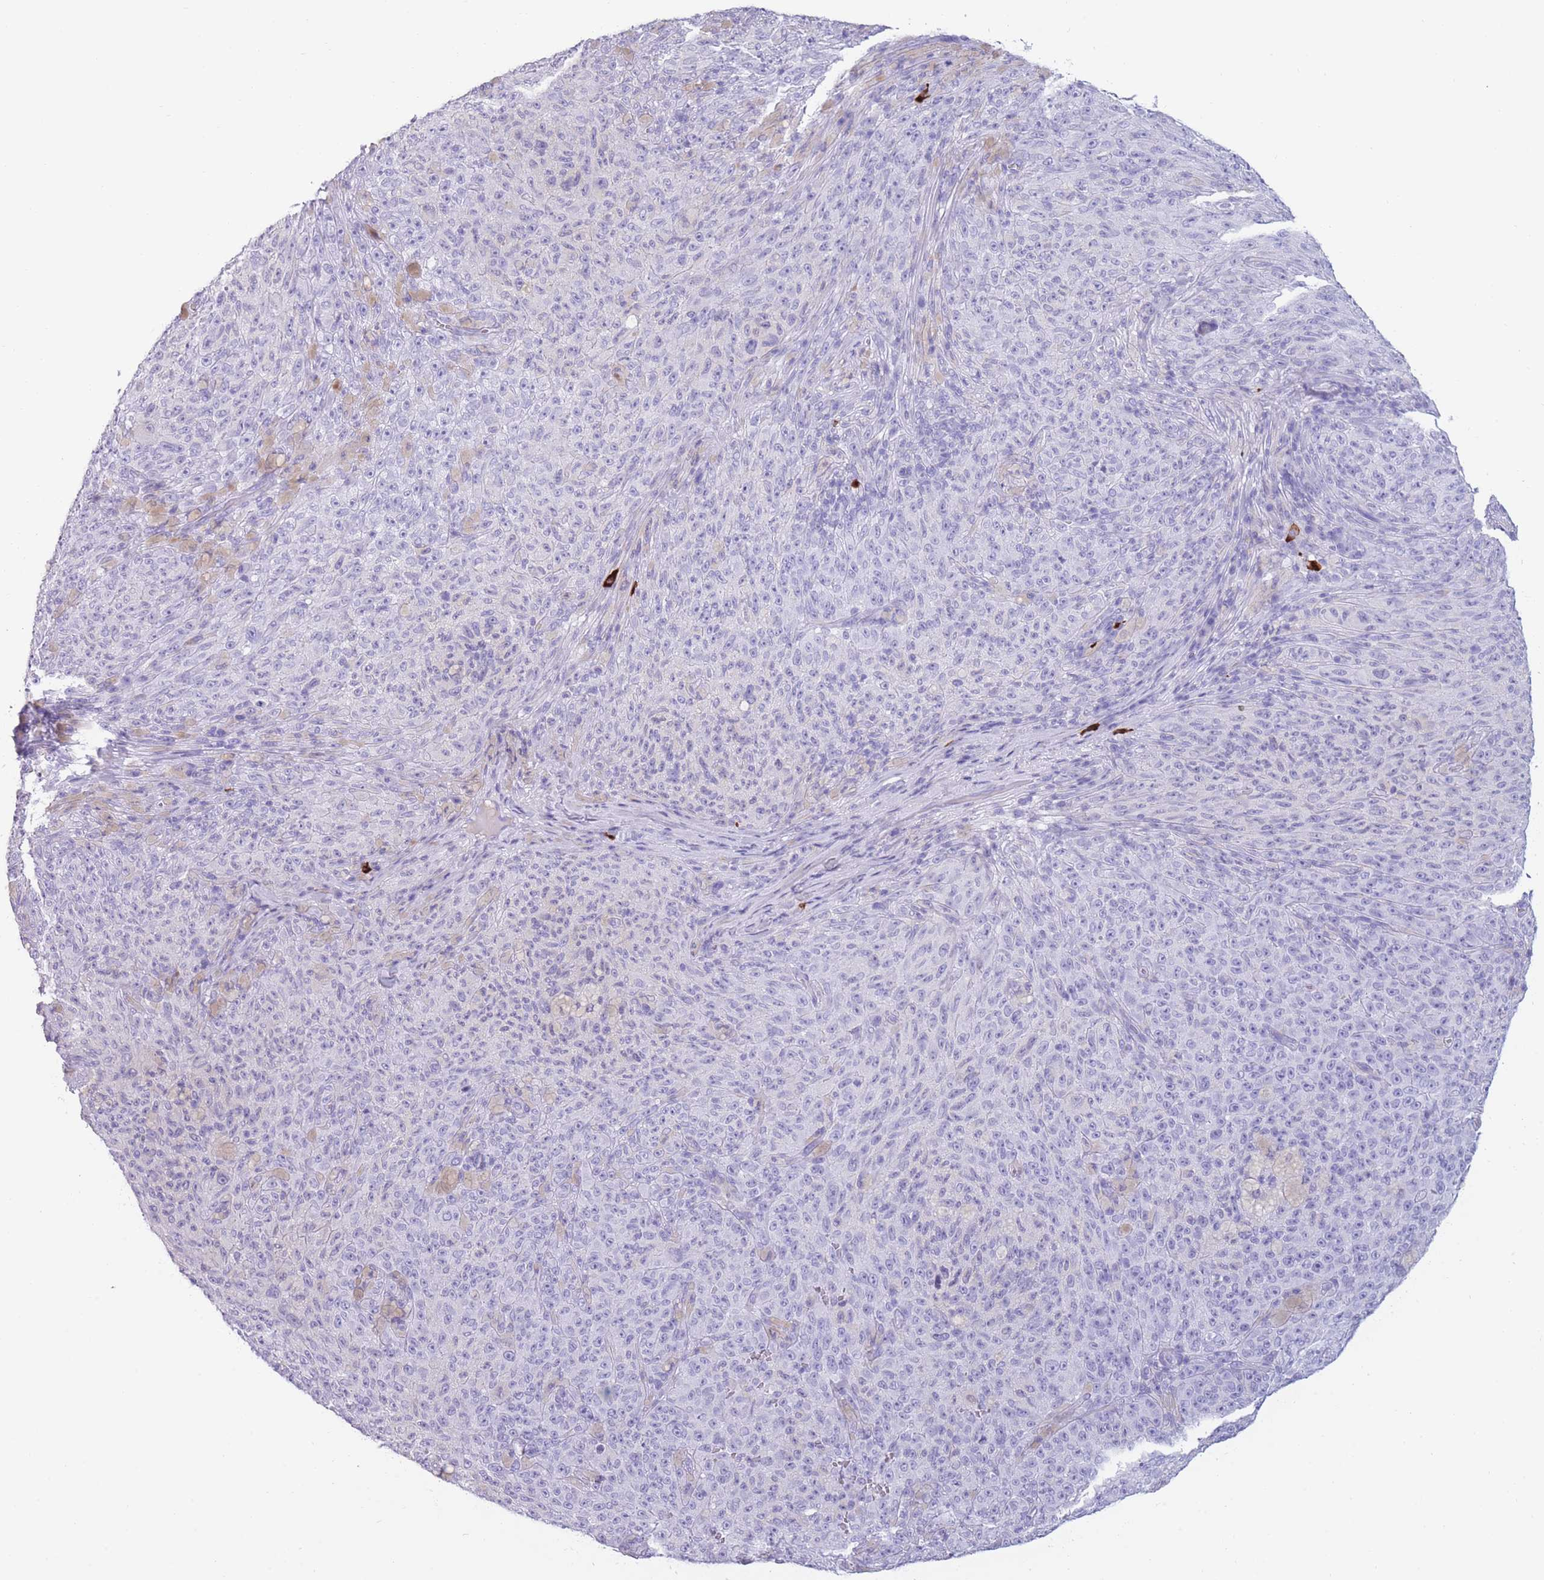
{"staining": {"intensity": "negative", "quantity": "none", "location": "none"}, "tissue": "melanoma", "cell_type": "Tumor cells", "image_type": "cancer", "snomed": [{"axis": "morphology", "description": "Malignant melanoma, NOS"}, {"axis": "topography", "description": "Skin"}], "caption": "Immunohistochemistry (IHC) histopathology image of neoplastic tissue: human malignant melanoma stained with DAB (3,3'-diaminobenzidine) displays no significant protein positivity in tumor cells. (Stains: DAB (3,3'-diaminobenzidine) immunohistochemistry (IHC) with hematoxylin counter stain, Microscopy: brightfield microscopy at high magnification).", "gene": "TNFSF11", "patient": {"sex": "female", "age": 82}}